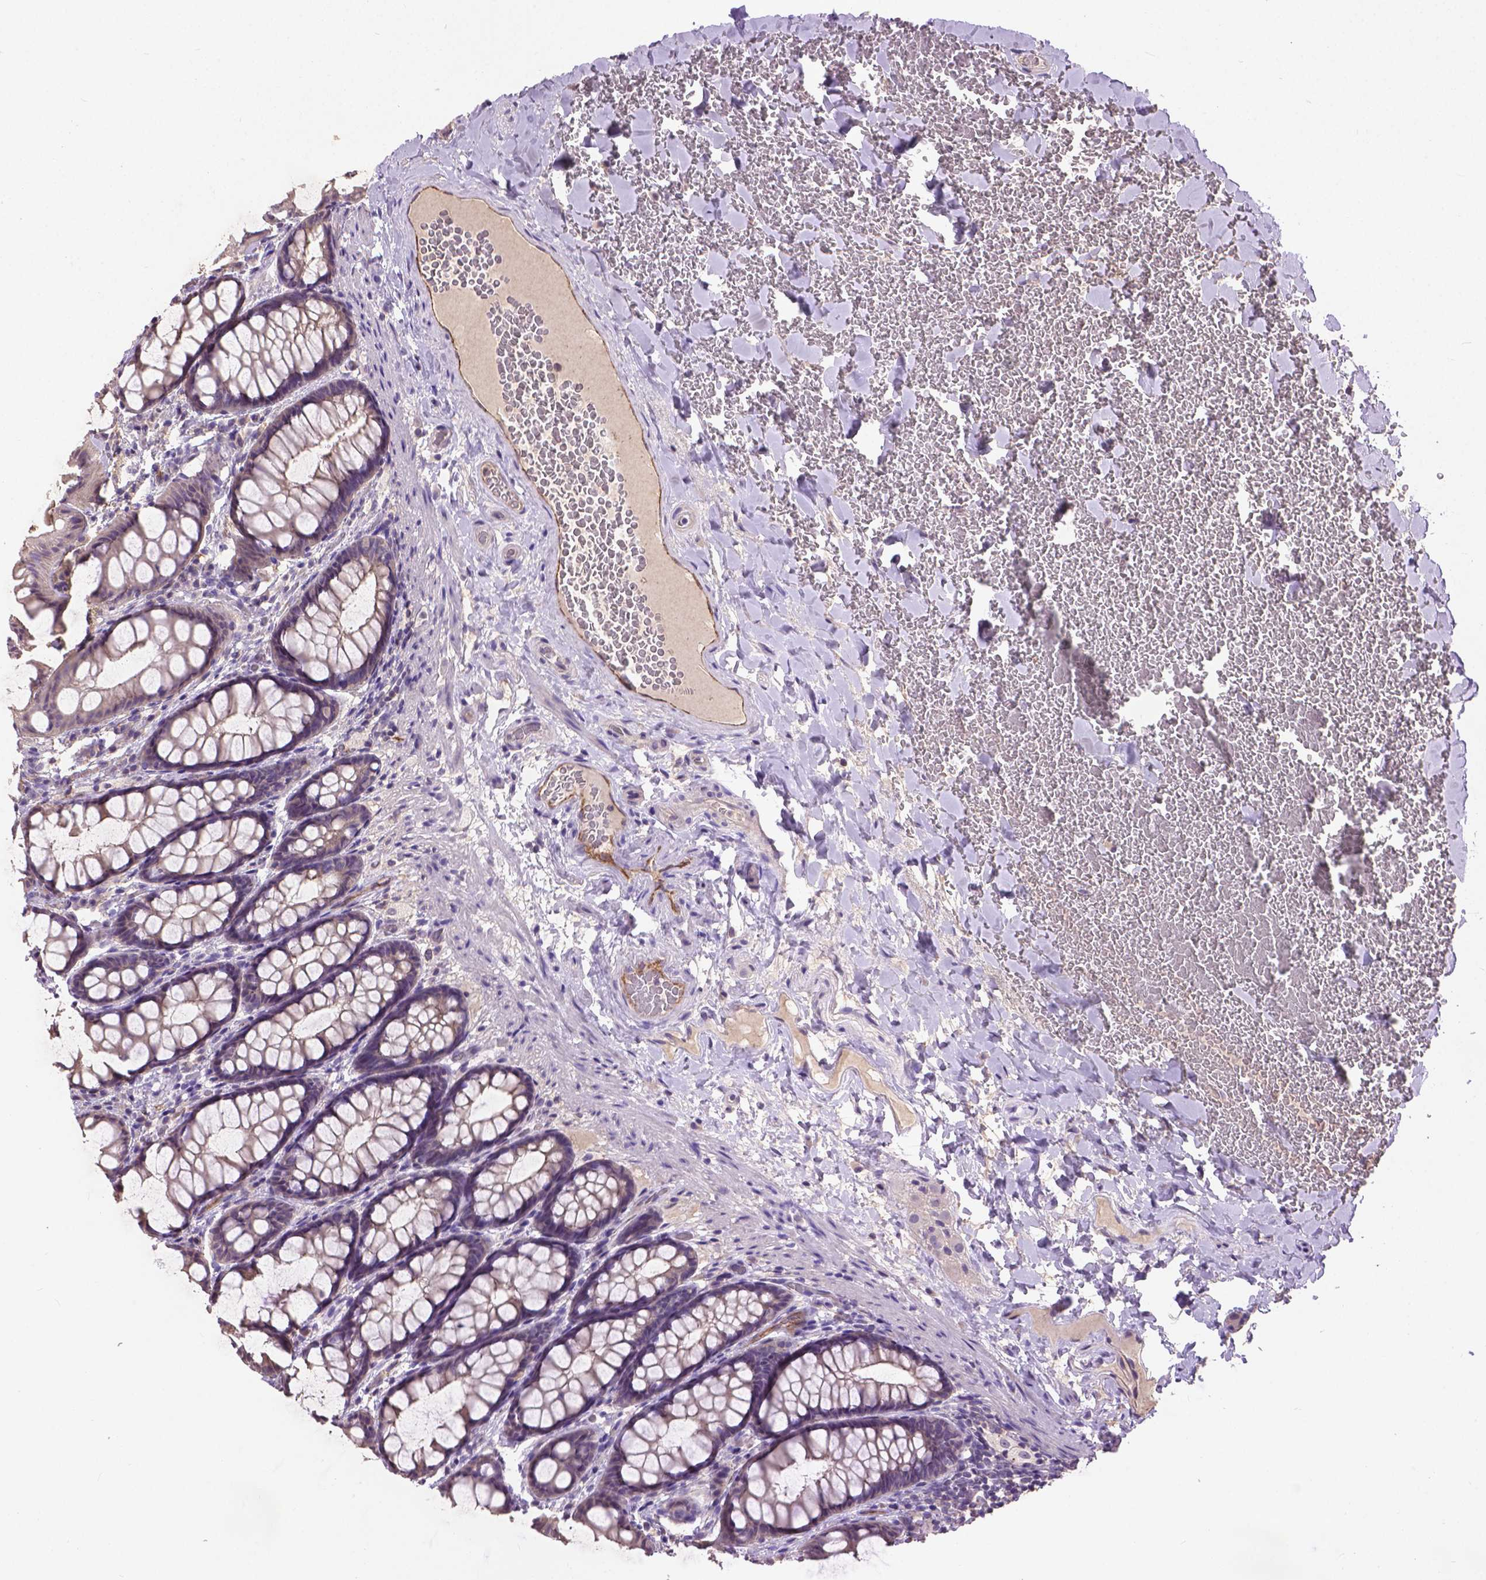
{"staining": {"intensity": "moderate", "quantity": "25%-75%", "location": "cytoplasmic/membranous"}, "tissue": "colon", "cell_type": "Endothelial cells", "image_type": "normal", "snomed": [{"axis": "morphology", "description": "Normal tissue, NOS"}, {"axis": "topography", "description": "Colon"}], "caption": "Immunohistochemistry (DAB) staining of normal human colon demonstrates moderate cytoplasmic/membranous protein expression in approximately 25%-75% of endothelial cells. The protein is shown in brown color, while the nuclei are stained blue.", "gene": "ZNF337", "patient": {"sex": "male", "age": 47}}